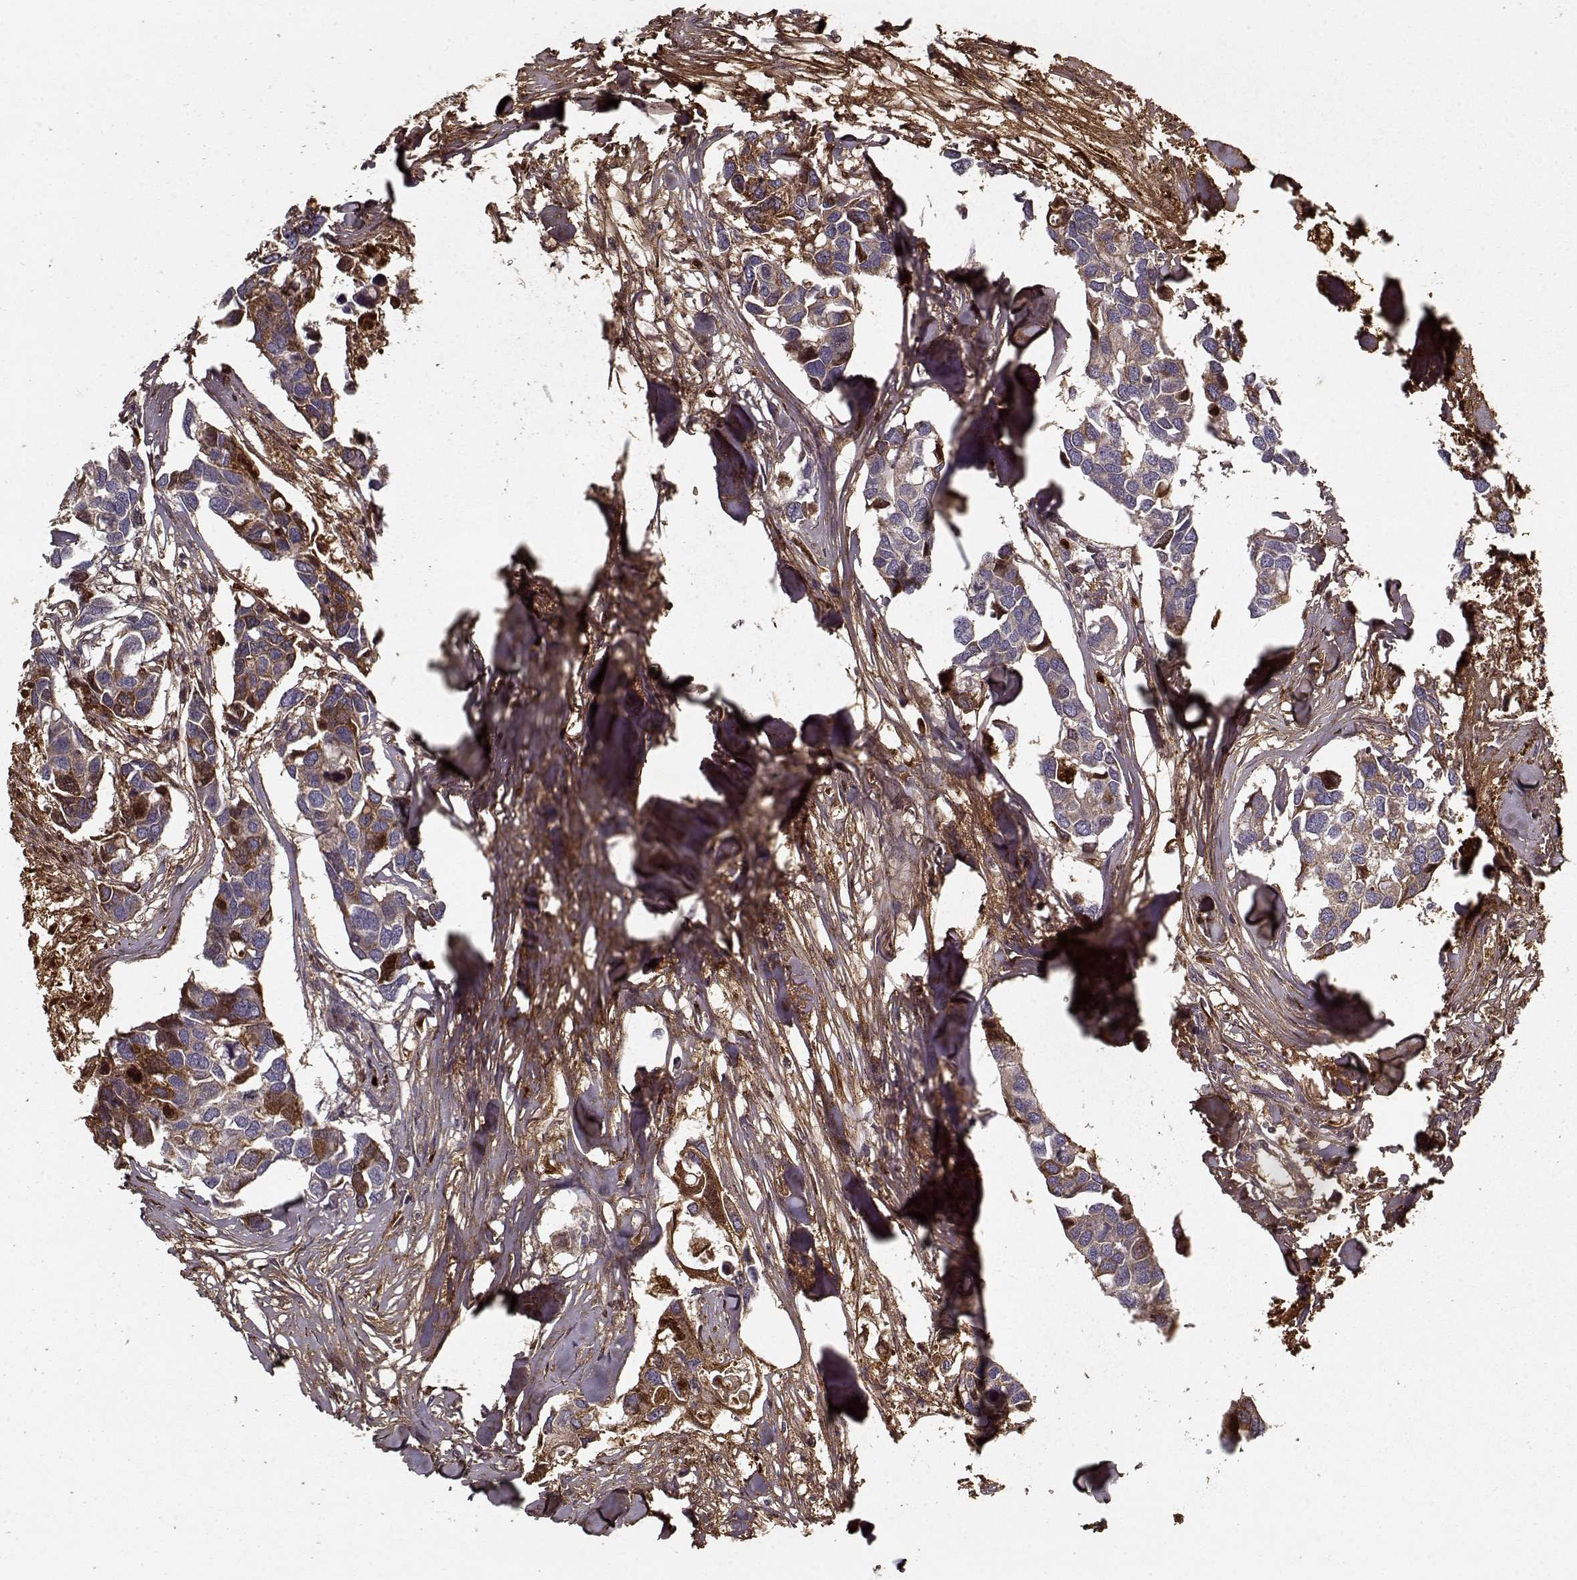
{"staining": {"intensity": "strong", "quantity": ">75%", "location": "cytoplasmic/membranous"}, "tissue": "breast cancer", "cell_type": "Tumor cells", "image_type": "cancer", "snomed": [{"axis": "morphology", "description": "Duct carcinoma"}, {"axis": "topography", "description": "Breast"}], "caption": "Human breast infiltrating ductal carcinoma stained with a protein marker exhibits strong staining in tumor cells.", "gene": "LUM", "patient": {"sex": "female", "age": 83}}